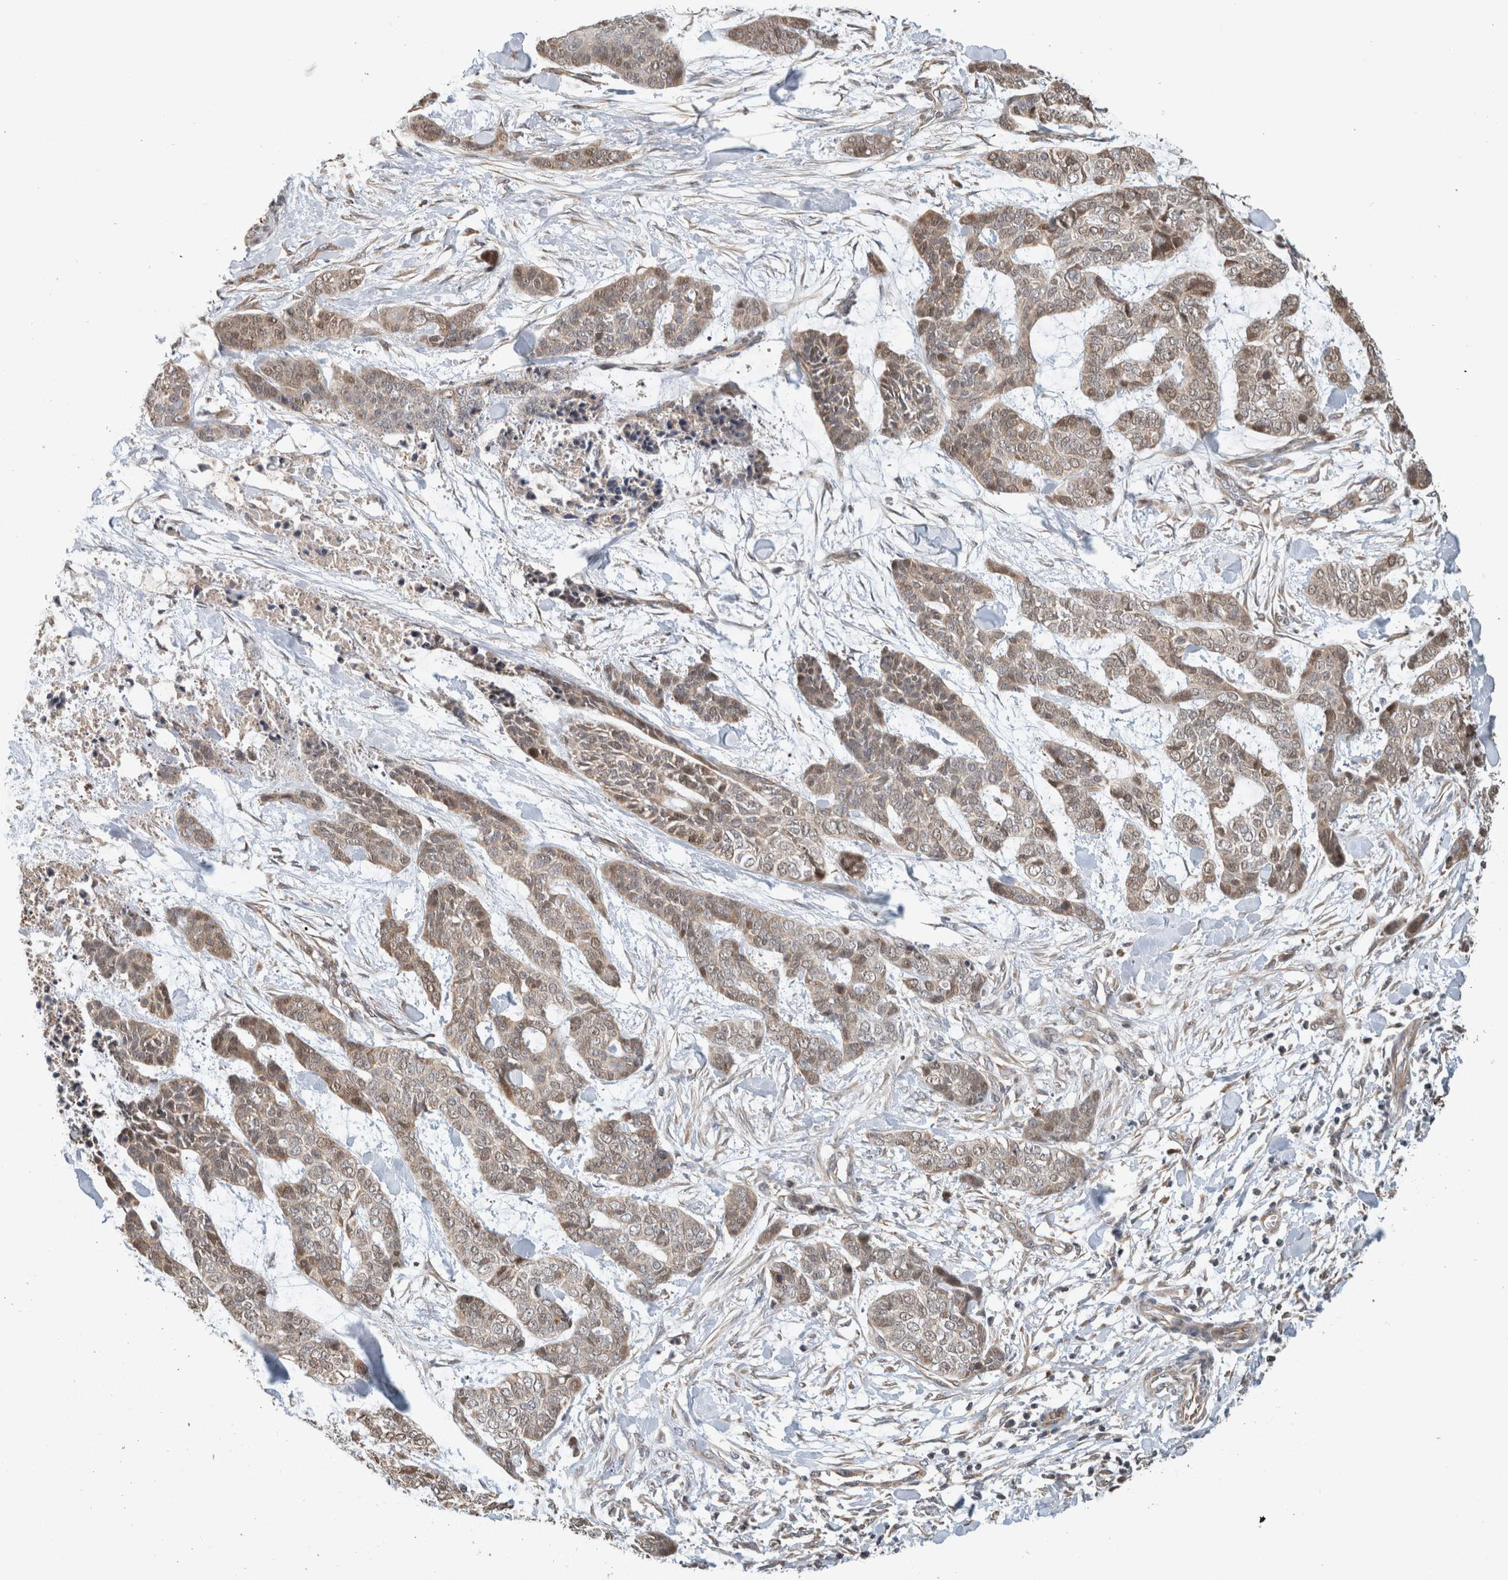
{"staining": {"intensity": "weak", "quantity": "<25%", "location": "cytoplasmic/membranous,nuclear"}, "tissue": "skin cancer", "cell_type": "Tumor cells", "image_type": "cancer", "snomed": [{"axis": "morphology", "description": "Basal cell carcinoma"}, {"axis": "topography", "description": "Skin"}], "caption": "Skin cancer (basal cell carcinoma) was stained to show a protein in brown. There is no significant staining in tumor cells. (Brightfield microscopy of DAB immunohistochemistry (IHC) at high magnification).", "gene": "GINS4", "patient": {"sex": "female", "age": 64}}